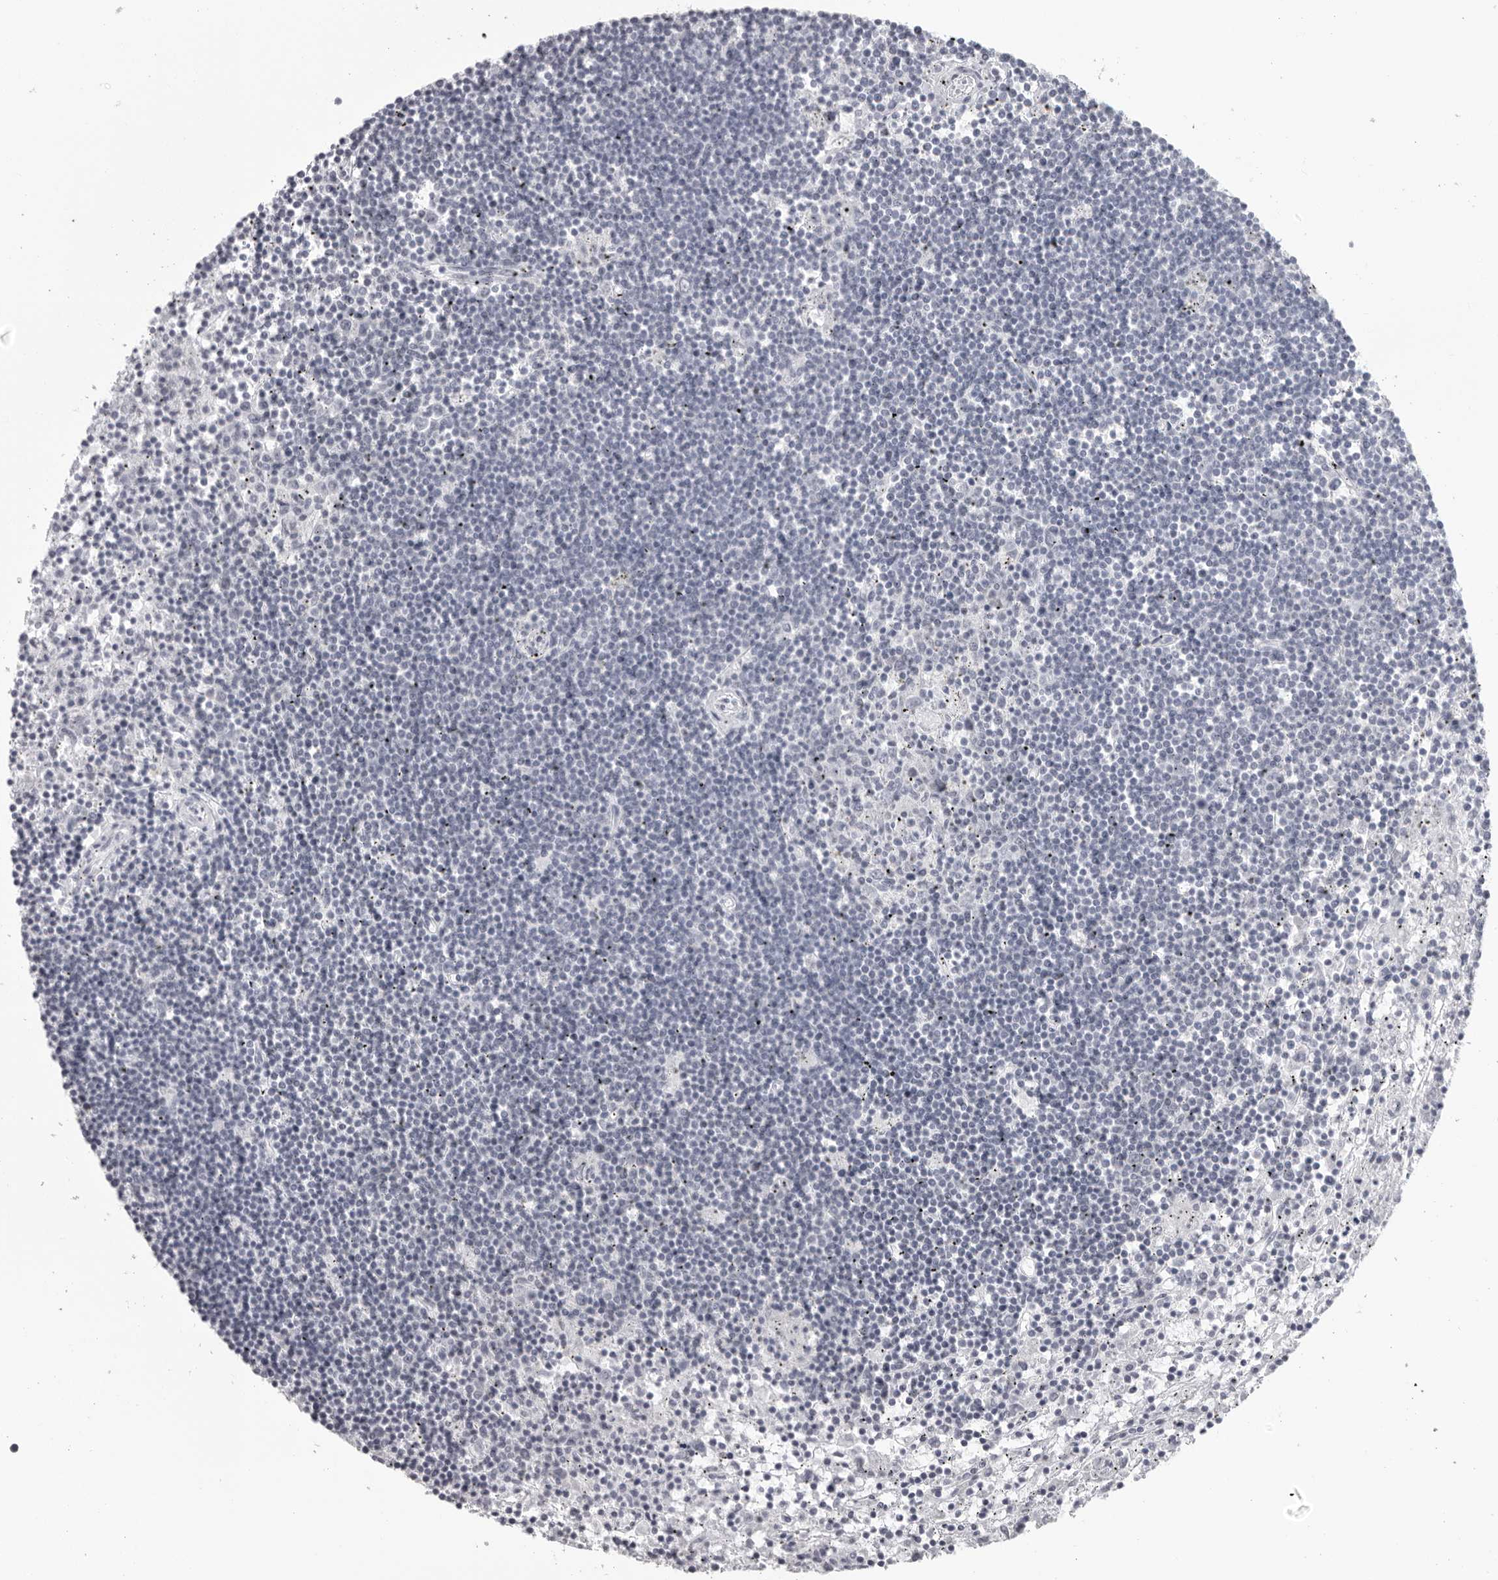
{"staining": {"intensity": "negative", "quantity": "none", "location": "none"}, "tissue": "lymphoma", "cell_type": "Tumor cells", "image_type": "cancer", "snomed": [{"axis": "morphology", "description": "Malignant lymphoma, non-Hodgkin's type, Low grade"}, {"axis": "topography", "description": "Spleen"}], "caption": "DAB (3,3'-diaminobenzidine) immunohistochemical staining of human low-grade malignant lymphoma, non-Hodgkin's type reveals no significant staining in tumor cells.", "gene": "ESPN", "patient": {"sex": "male", "age": 76}}